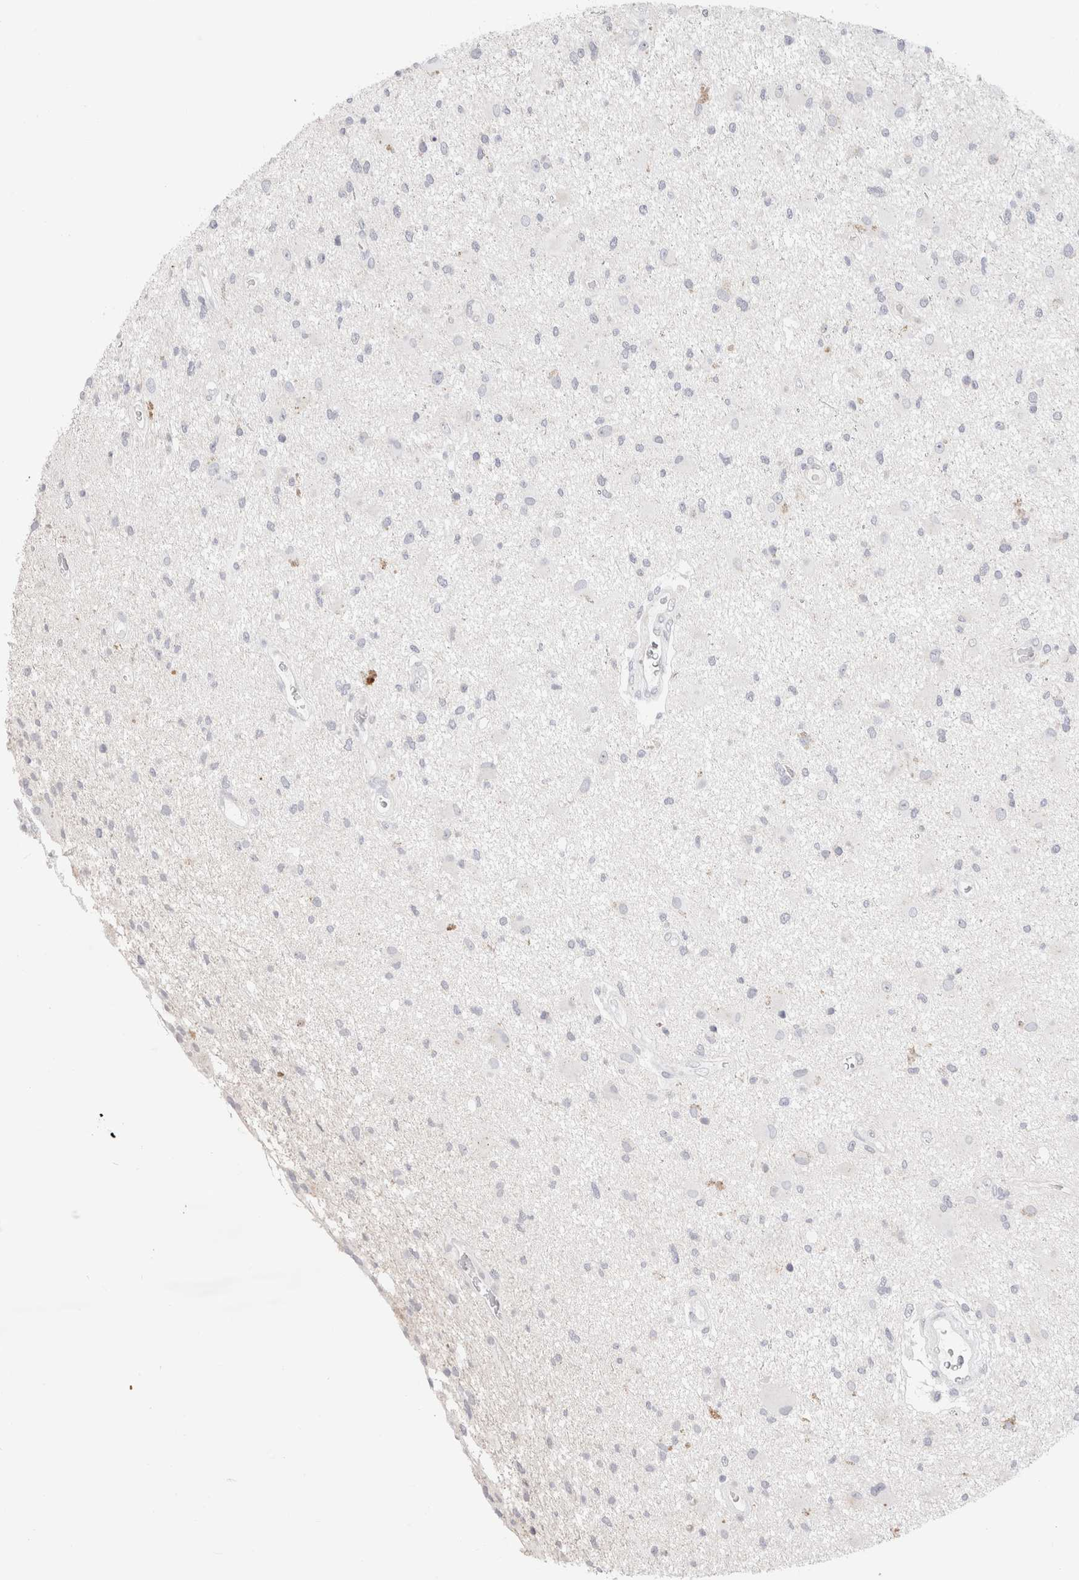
{"staining": {"intensity": "negative", "quantity": "none", "location": "none"}, "tissue": "glioma", "cell_type": "Tumor cells", "image_type": "cancer", "snomed": [{"axis": "morphology", "description": "Glioma, malignant, High grade"}, {"axis": "topography", "description": "Brain"}], "caption": "This is an IHC image of human glioma. There is no positivity in tumor cells.", "gene": "AFP", "patient": {"sex": "male", "age": 33}}